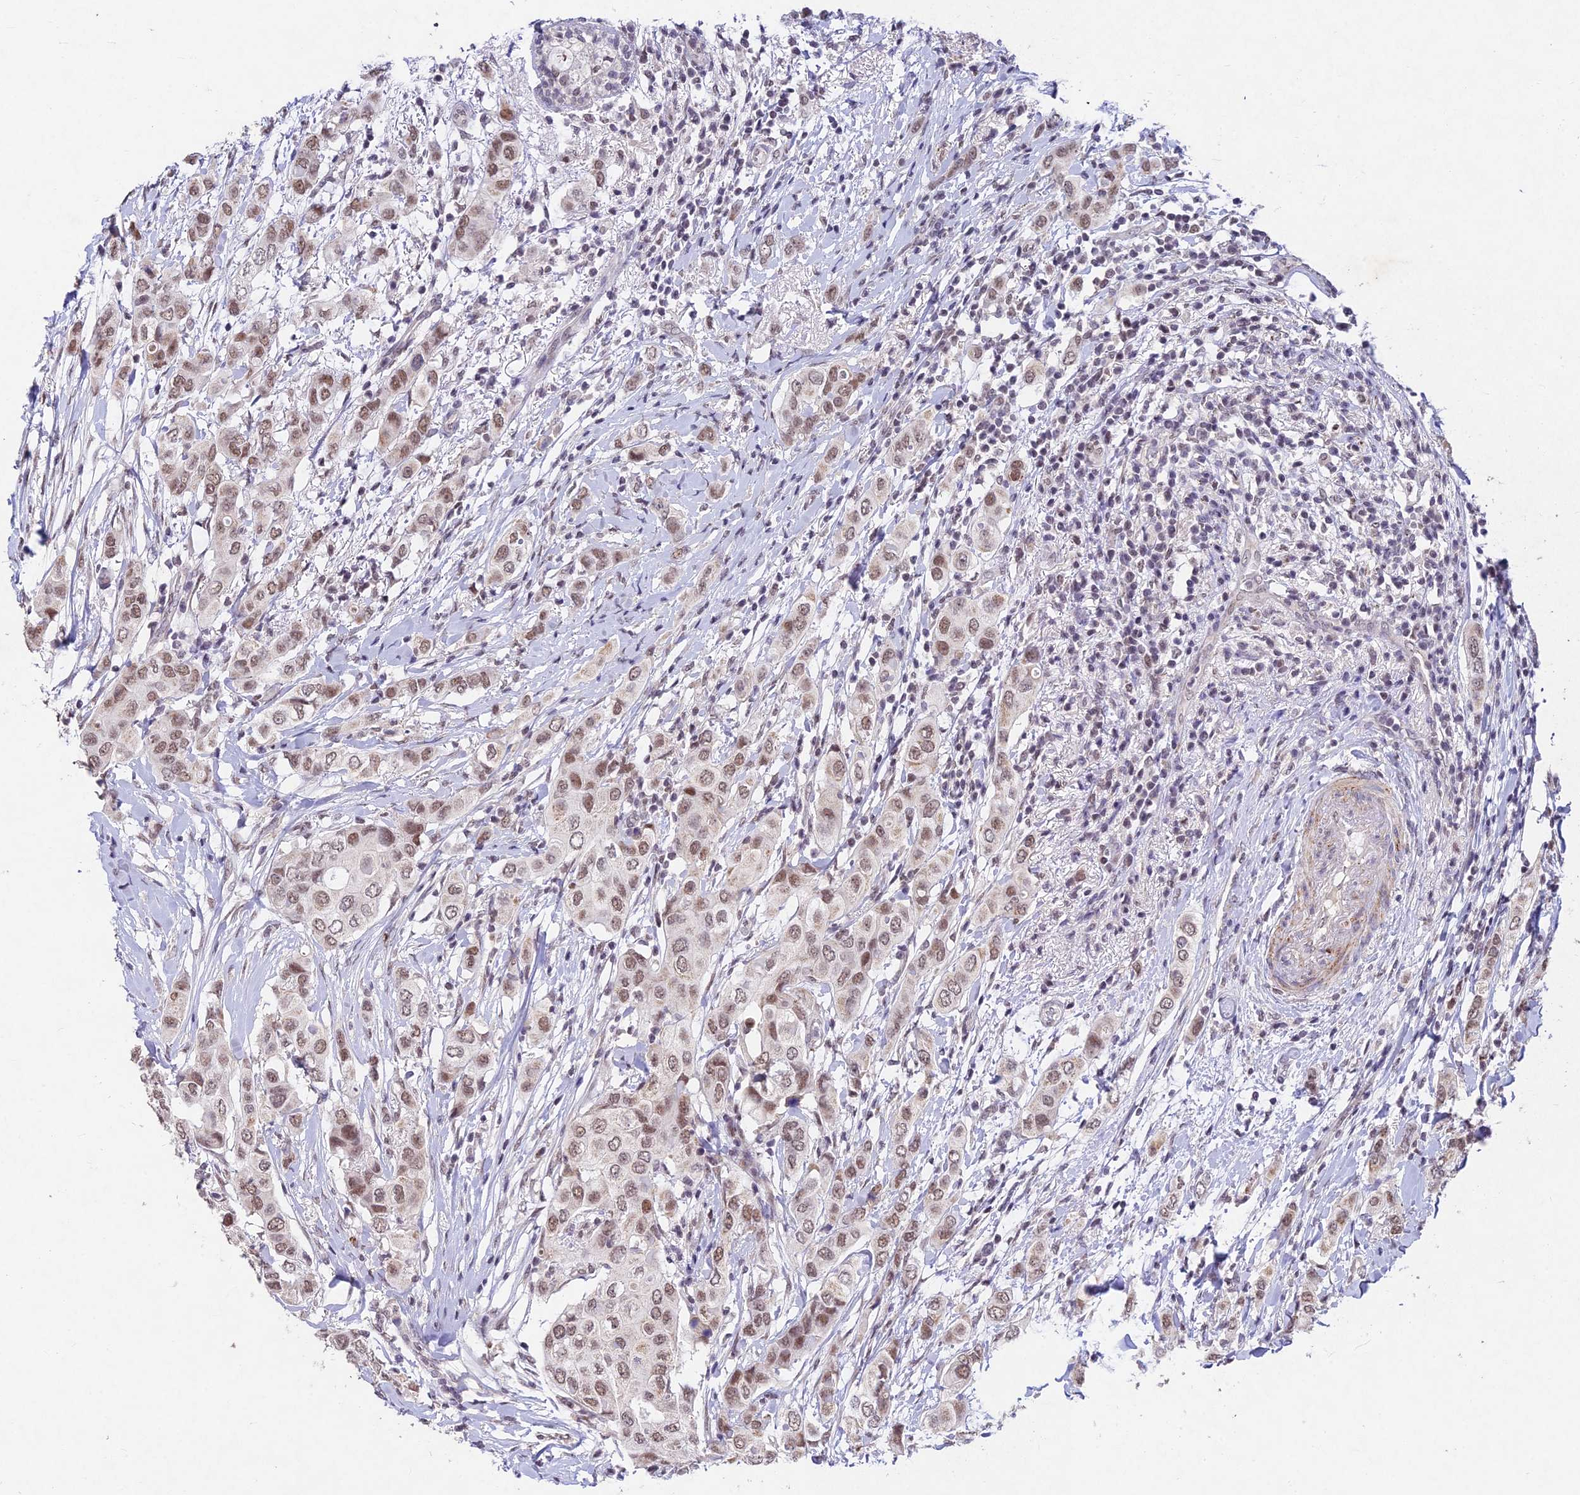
{"staining": {"intensity": "moderate", "quantity": ">75%", "location": "nuclear"}, "tissue": "breast cancer", "cell_type": "Tumor cells", "image_type": "cancer", "snomed": [{"axis": "morphology", "description": "Lobular carcinoma"}, {"axis": "topography", "description": "Breast"}], "caption": "Immunohistochemistry micrograph of neoplastic tissue: breast lobular carcinoma stained using IHC exhibits medium levels of moderate protein expression localized specifically in the nuclear of tumor cells, appearing as a nuclear brown color.", "gene": "RAVER1", "patient": {"sex": "female", "age": 51}}